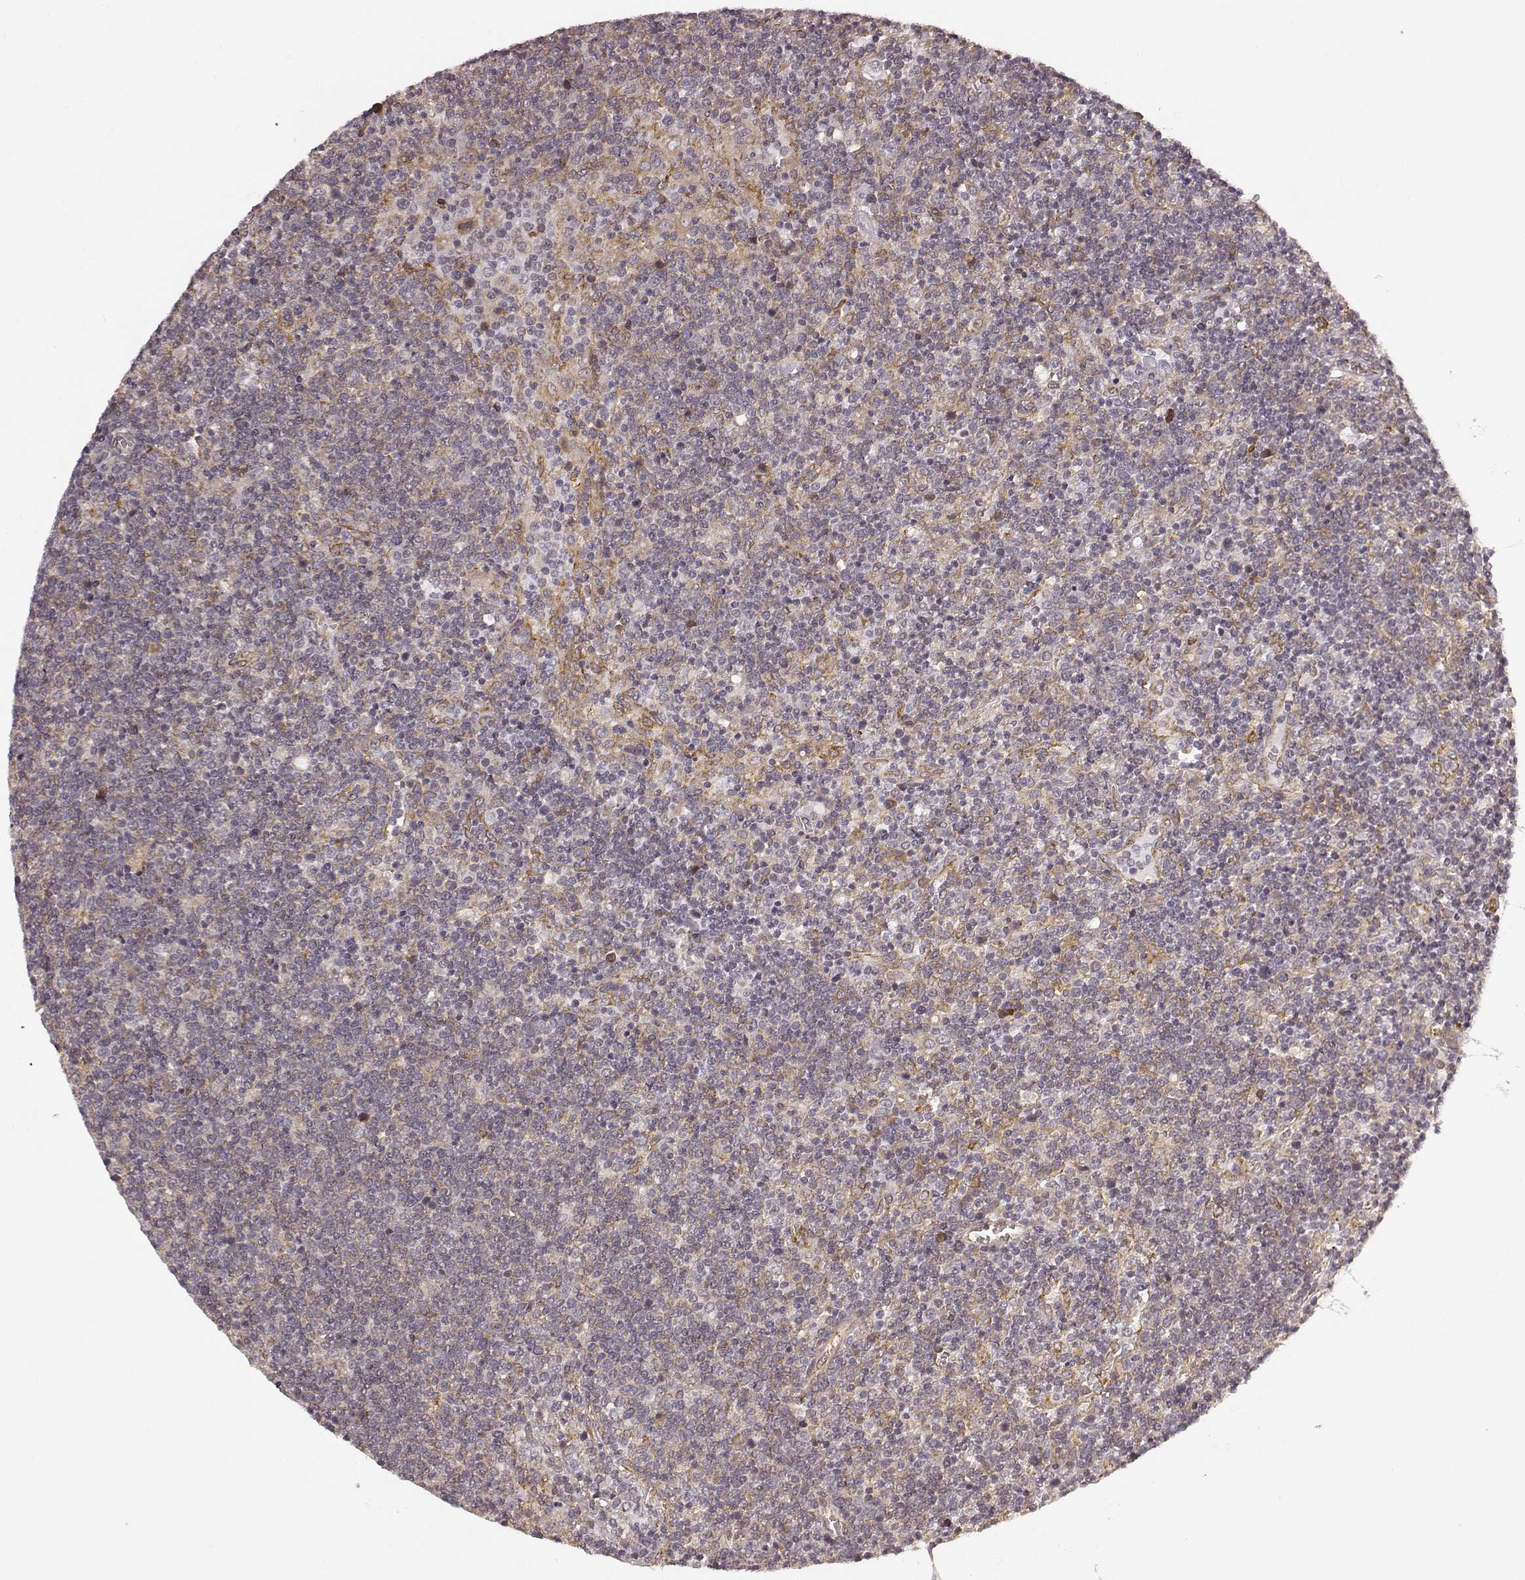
{"staining": {"intensity": "weak", "quantity": ">75%", "location": "cytoplasmic/membranous"}, "tissue": "lymphoma", "cell_type": "Tumor cells", "image_type": "cancer", "snomed": [{"axis": "morphology", "description": "Malignant lymphoma, non-Hodgkin's type, High grade"}, {"axis": "topography", "description": "Lymph node"}], "caption": "DAB (3,3'-diaminobenzidine) immunohistochemical staining of human malignant lymphoma, non-Hodgkin's type (high-grade) exhibits weak cytoplasmic/membranous protein expression in about >75% of tumor cells.", "gene": "TMEM14A", "patient": {"sex": "male", "age": 61}}